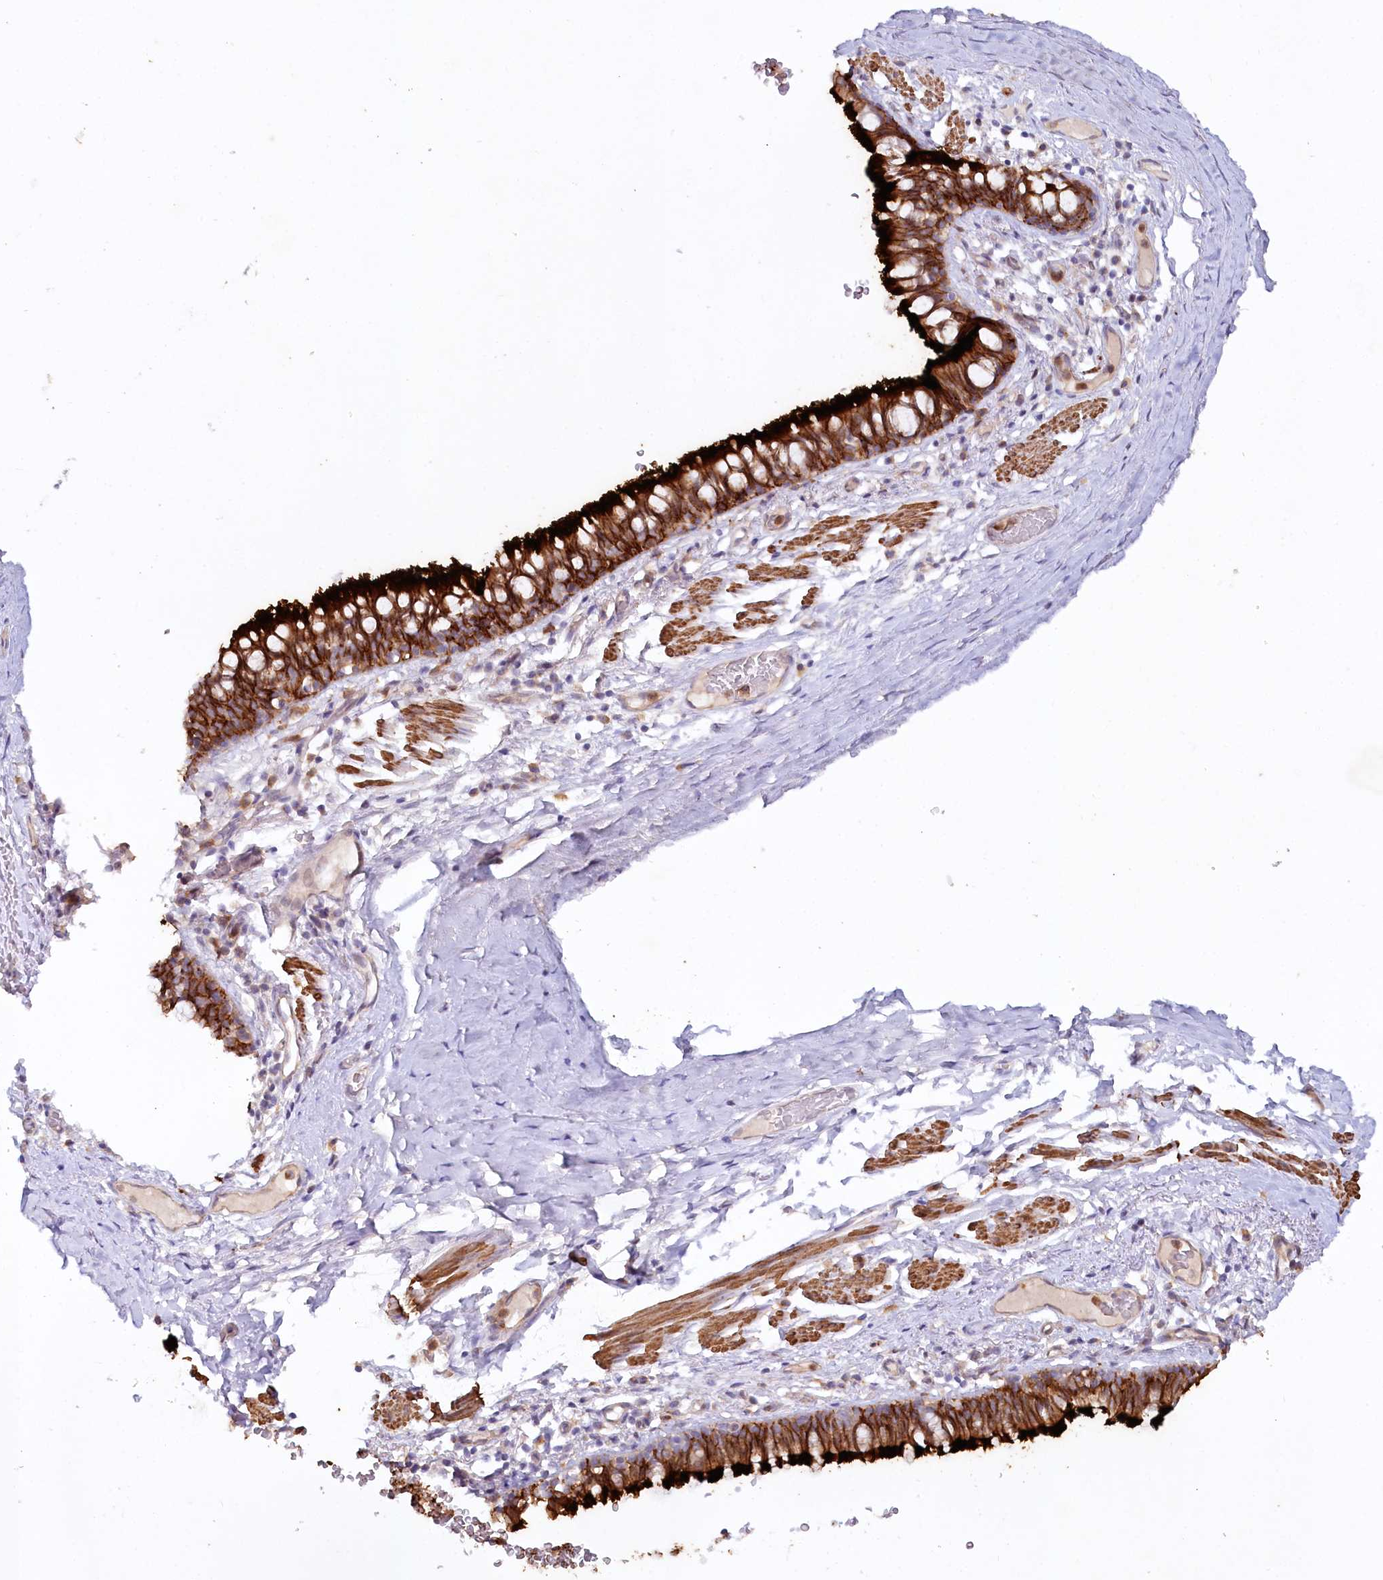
{"staining": {"intensity": "strong", "quantity": ">75%", "location": "cytoplasmic/membranous"}, "tissue": "bronchus", "cell_type": "Respiratory epithelial cells", "image_type": "normal", "snomed": [{"axis": "morphology", "description": "Normal tissue, NOS"}, {"axis": "topography", "description": "Cartilage tissue"}, {"axis": "topography", "description": "Bronchus"}], "caption": "A photomicrograph of human bronchus stained for a protein demonstrates strong cytoplasmic/membranous brown staining in respiratory epithelial cells. (DAB IHC with brightfield microscopy, high magnification).", "gene": "ALDH3B1", "patient": {"sex": "female", "age": 36}}